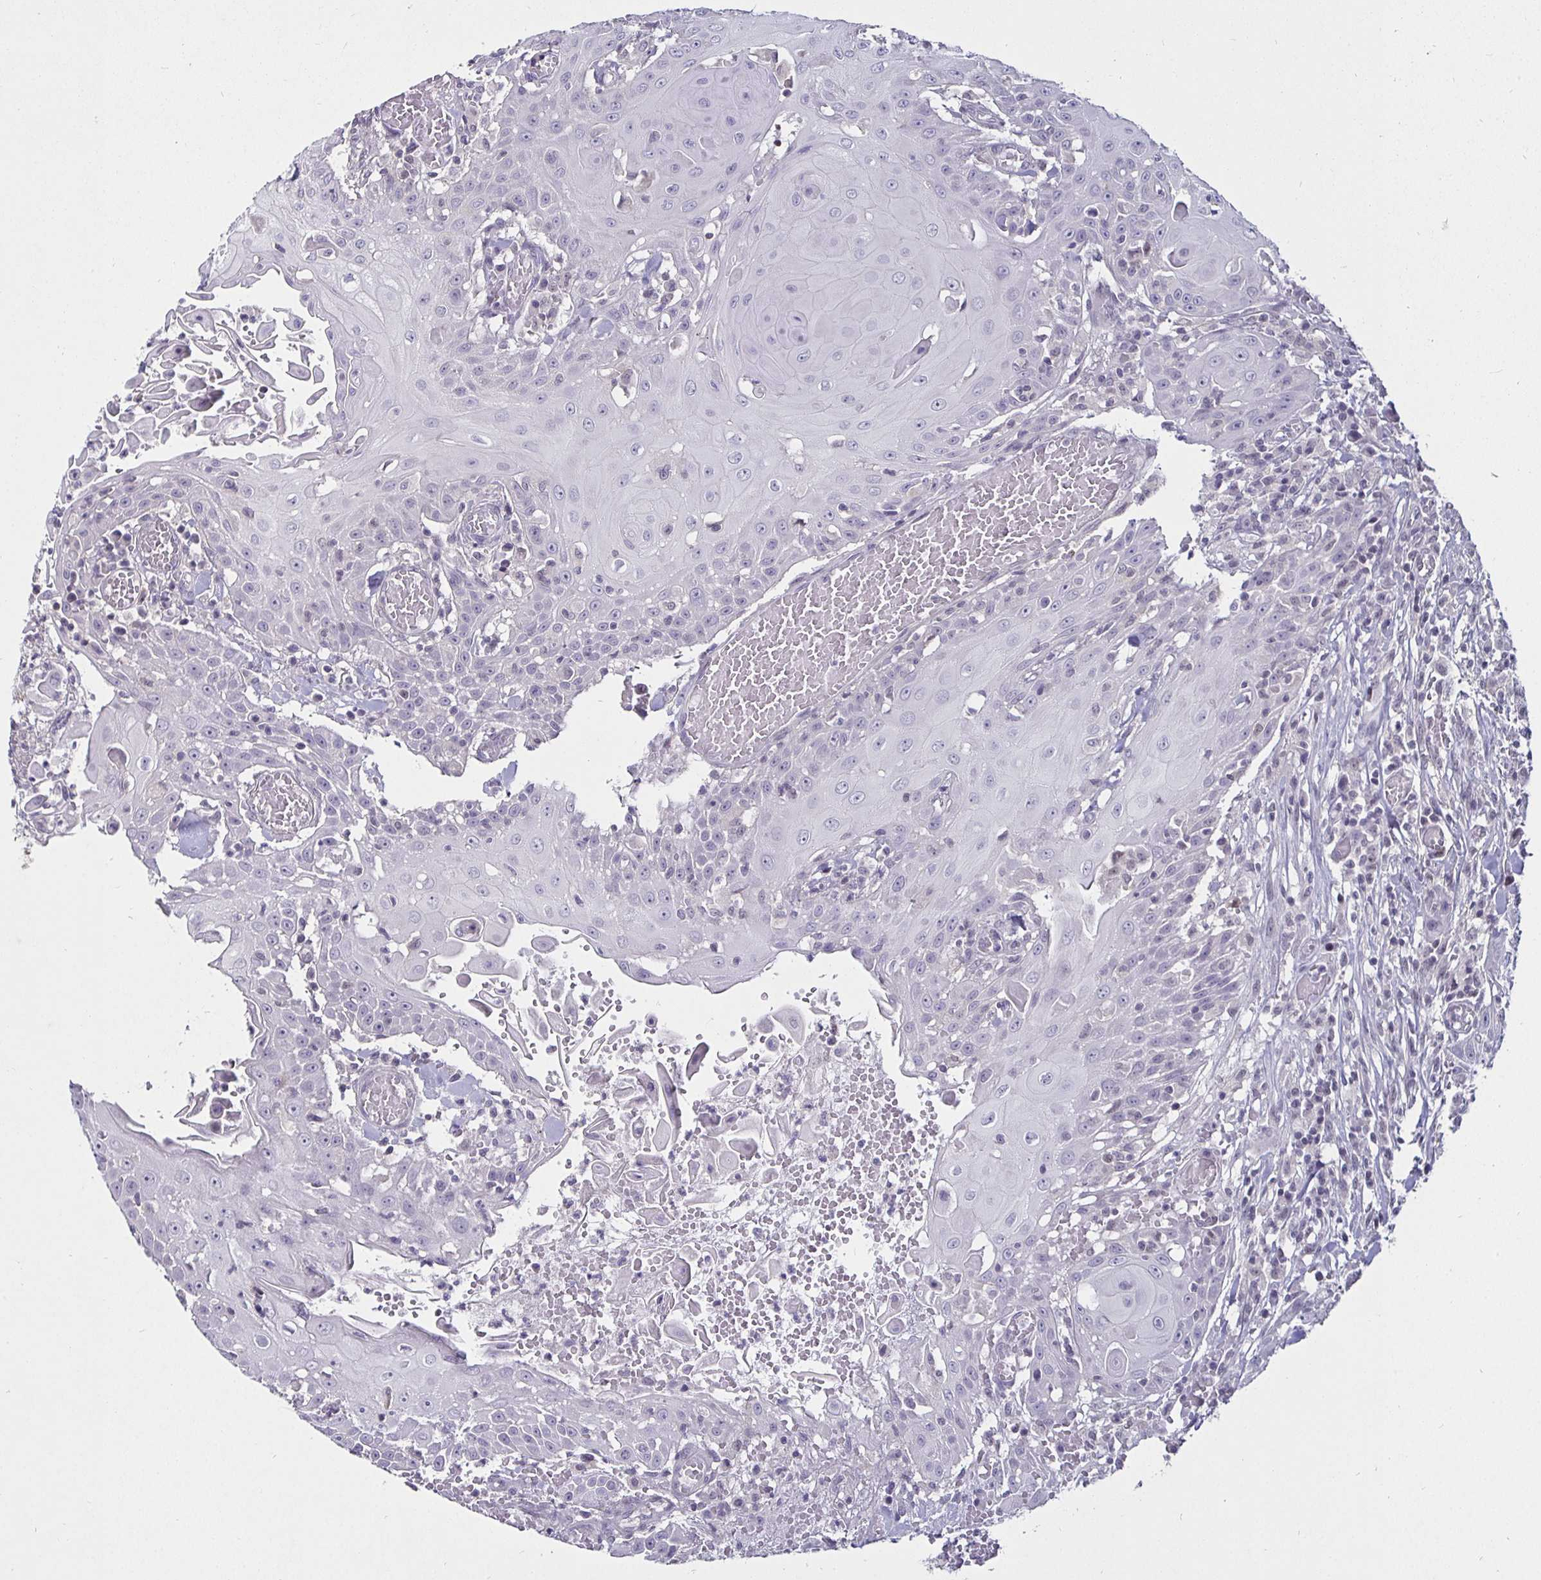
{"staining": {"intensity": "negative", "quantity": "none", "location": "none"}, "tissue": "head and neck cancer", "cell_type": "Tumor cells", "image_type": "cancer", "snomed": [{"axis": "morphology", "description": "Normal tissue, NOS"}, {"axis": "morphology", "description": "Squamous cell carcinoma, NOS"}, {"axis": "topography", "description": "Oral tissue"}, {"axis": "topography", "description": "Head-Neck"}], "caption": "Immunohistochemistry of human head and neck cancer demonstrates no positivity in tumor cells.", "gene": "MLH1", "patient": {"sex": "female", "age": 55}}